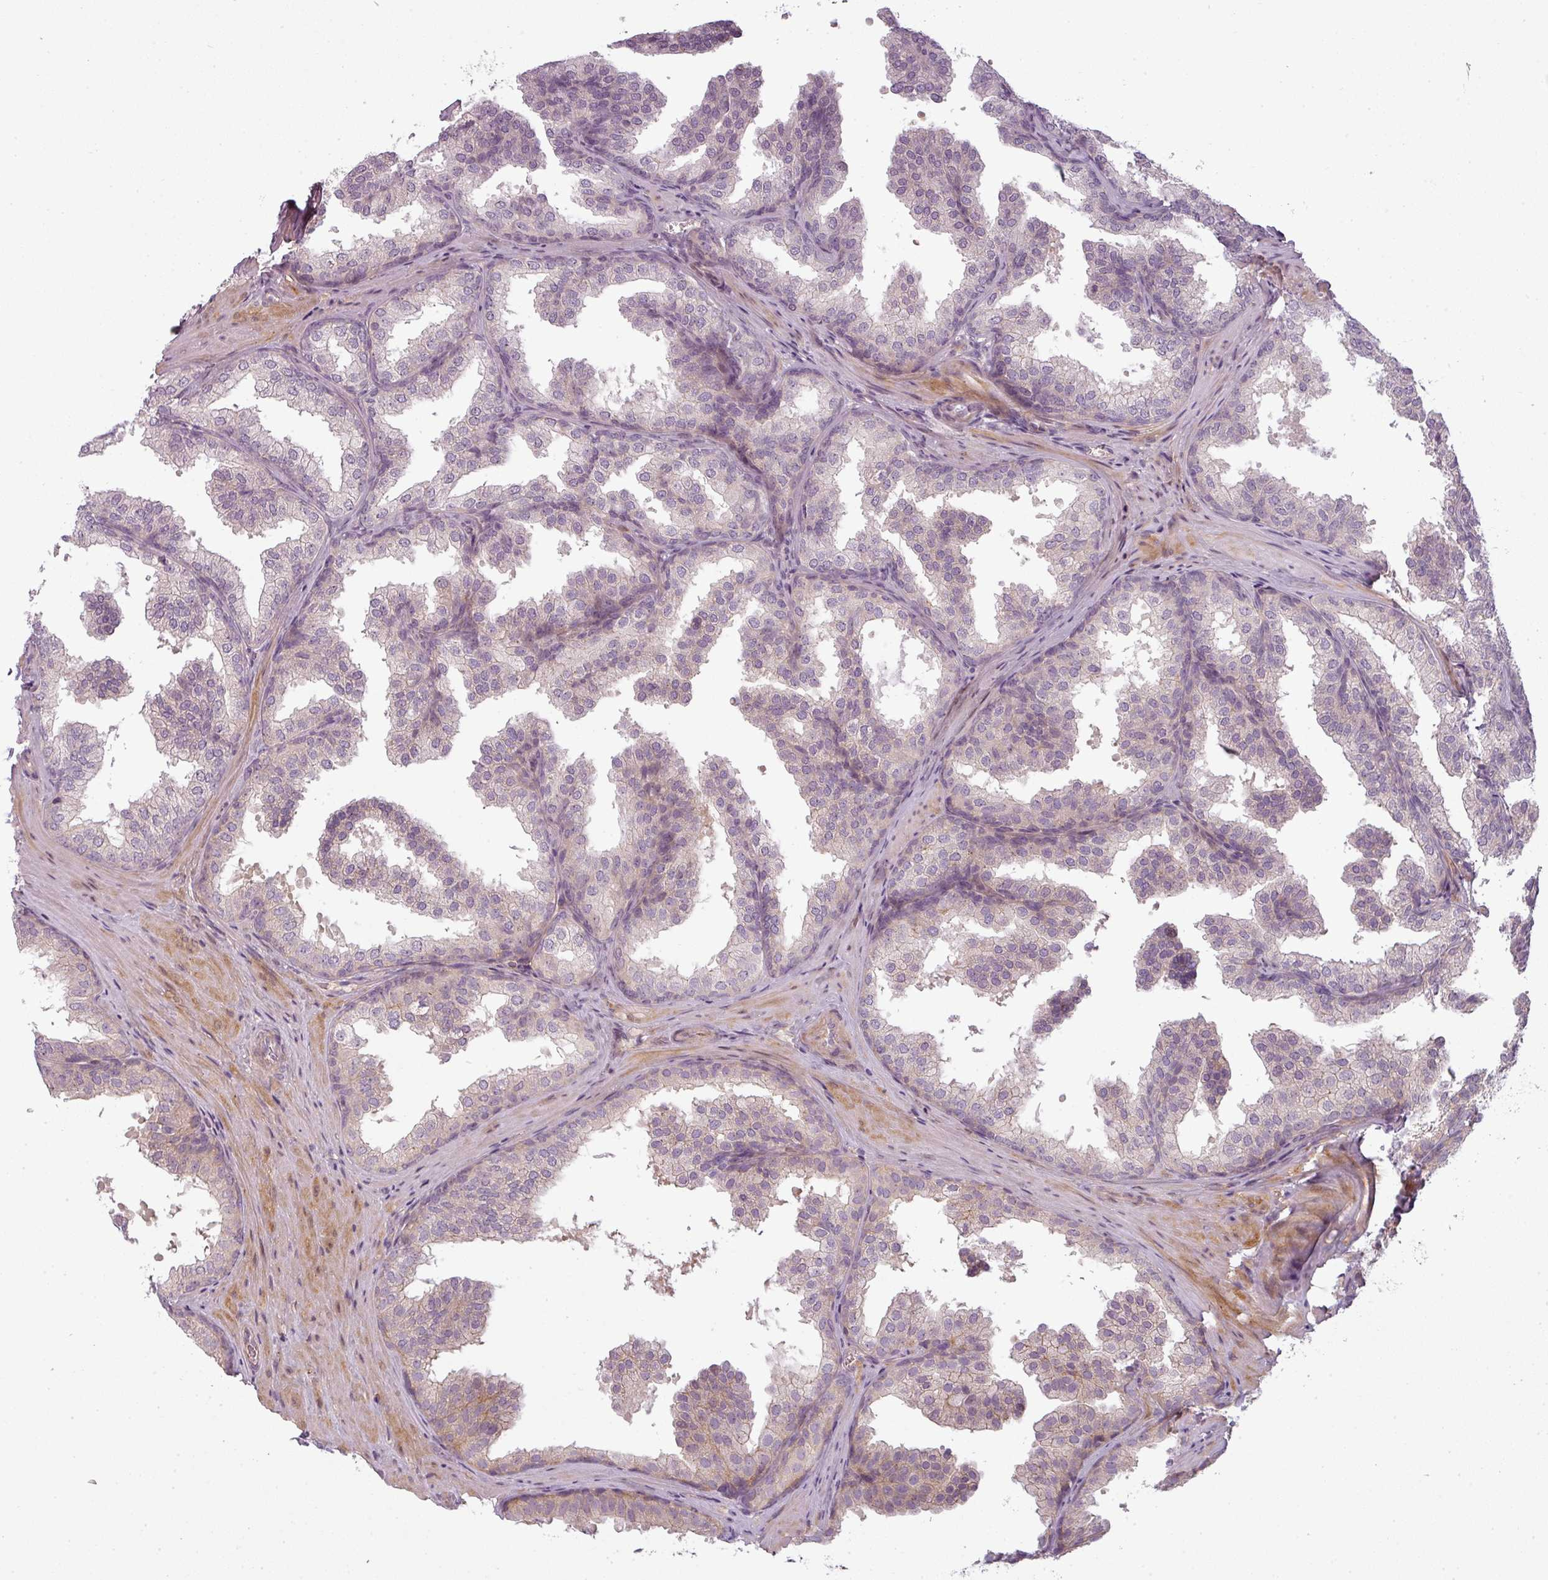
{"staining": {"intensity": "moderate", "quantity": "<25%", "location": "cytoplasmic/membranous"}, "tissue": "prostate", "cell_type": "Glandular cells", "image_type": "normal", "snomed": [{"axis": "morphology", "description": "Normal tissue, NOS"}, {"axis": "topography", "description": "Prostate"}], "caption": "Approximately <25% of glandular cells in benign prostate demonstrate moderate cytoplasmic/membranous protein positivity as visualized by brown immunohistochemical staining.", "gene": "SLC16A9", "patient": {"sex": "male", "age": 37}}